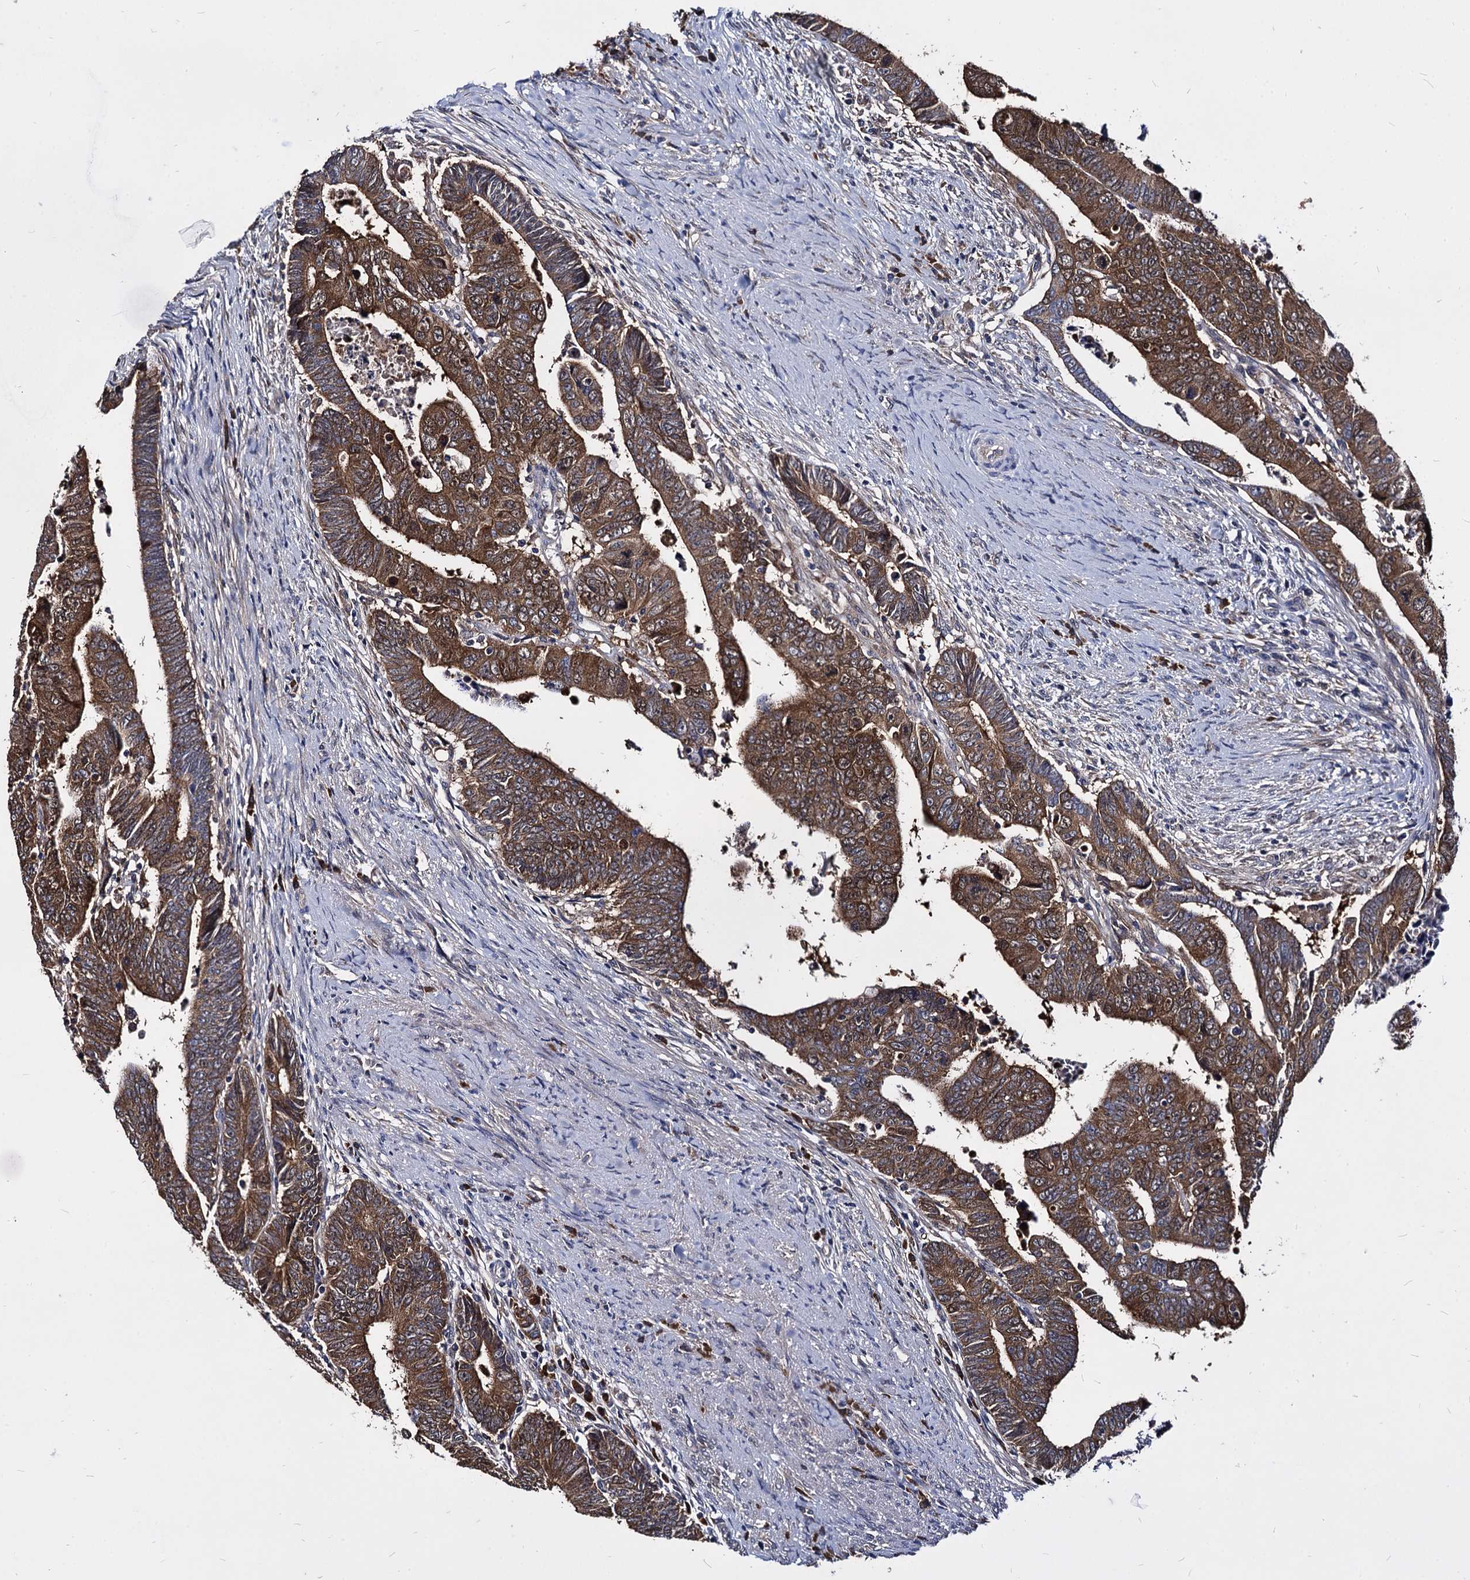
{"staining": {"intensity": "moderate", "quantity": ">75%", "location": "cytoplasmic/membranous"}, "tissue": "colorectal cancer", "cell_type": "Tumor cells", "image_type": "cancer", "snomed": [{"axis": "morphology", "description": "Normal tissue, NOS"}, {"axis": "morphology", "description": "Adenocarcinoma, NOS"}, {"axis": "topography", "description": "Rectum"}], "caption": "The histopathology image reveals a brown stain indicating the presence of a protein in the cytoplasmic/membranous of tumor cells in colorectal cancer.", "gene": "NME1", "patient": {"sex": "female", "age": 65}}